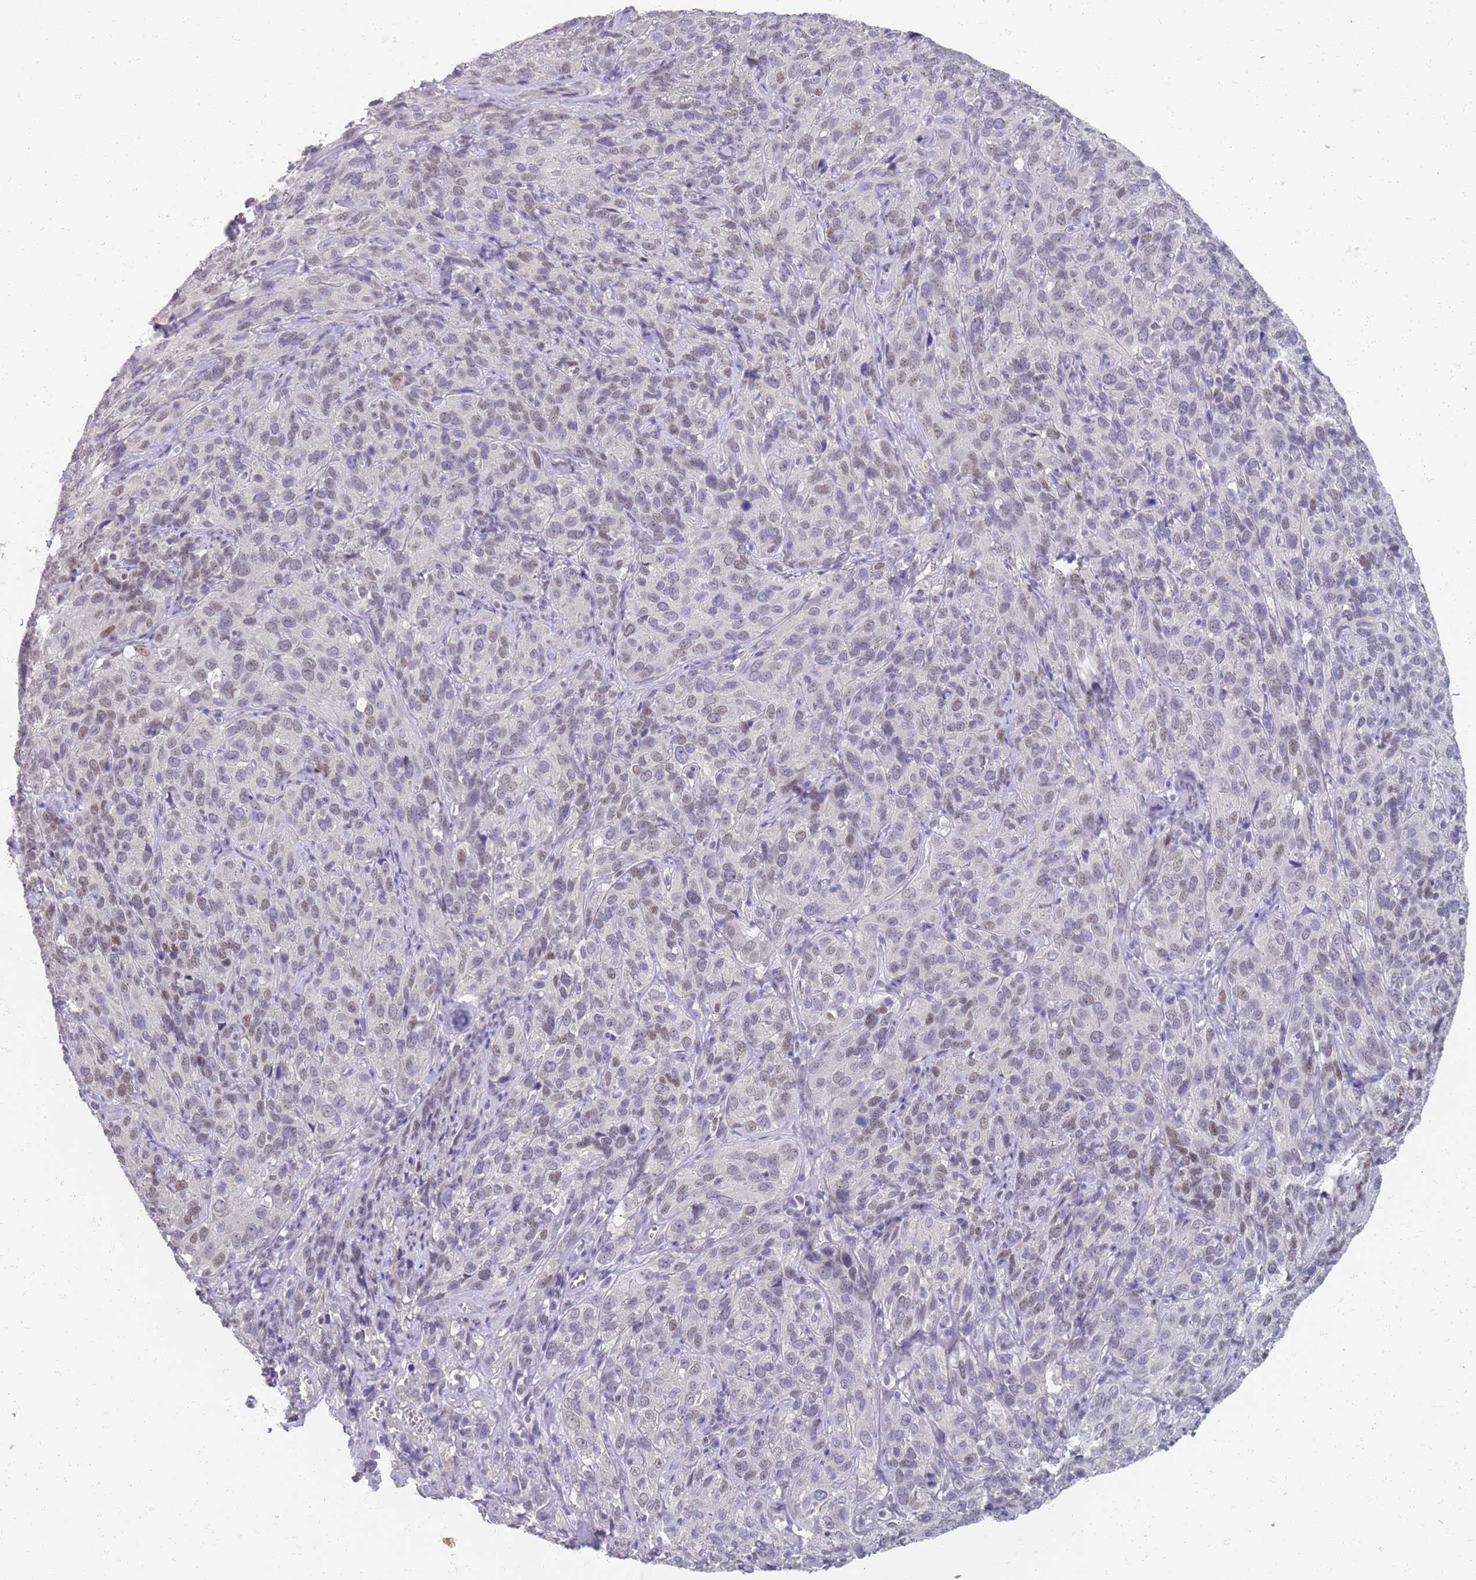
{"staining": {"intensity": "moderate", "quantity": "<25%", "location": "nuclear"}, "tissue": "cervical cancer", "cell_type": "Tumor cells", "image_type": "cancer", "snomed": [{"axis": "morphology", "description": "Squamous cell carcinoma, NOS"}, {"axis": "topography", "description": "Cervix"}], "caption": "Immunohistochemistry (IHC) micrograph of cervical squamous cell carcinoma stained for a protein (brown), which exhibits low levels of moderate nuclear positivity in about <25% of tumor cells.", "gene": "SAMD1", "patient": {"sex": "female", "age": 51}}